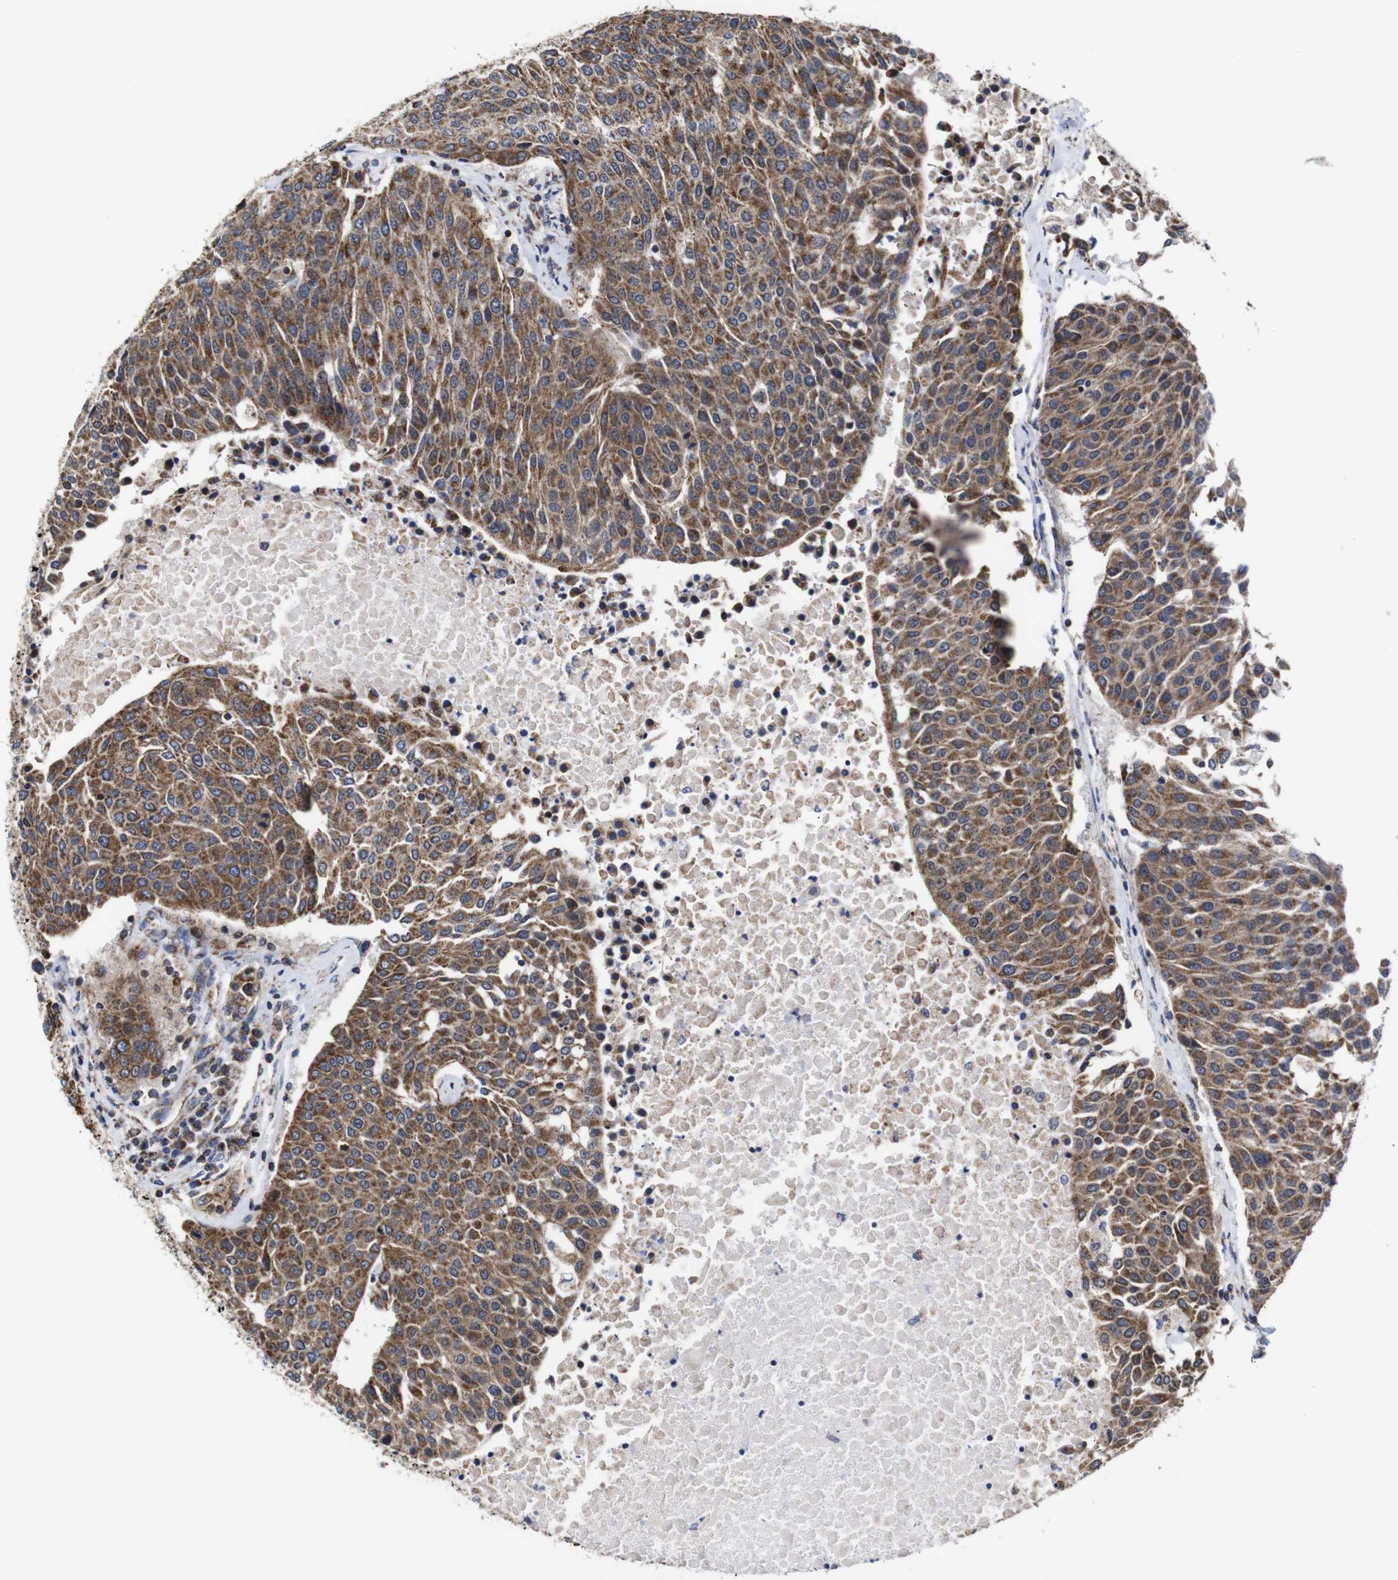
{"staining": {"intensity": "strong", "quantity": ">75%", "location": "cytoplasmic/membranous"}, "tissue": "urothelial cancer", "cell_type": "Tumor cells", "image_type": "cancer", "snomed": [{"axis": "morphology", "description": "Urothelial carcinoma, High grade"}, {"axis": "topography", "description": "Urinary bladder"}], "caption": "Urothelial cancer stained with a brown dye exhibits strong cytoplasmic/membranous positive positivity in approximately >75% of tumor cells.", "gene": "C17orf80", "patient": {"sex": "female", "age": 85}}